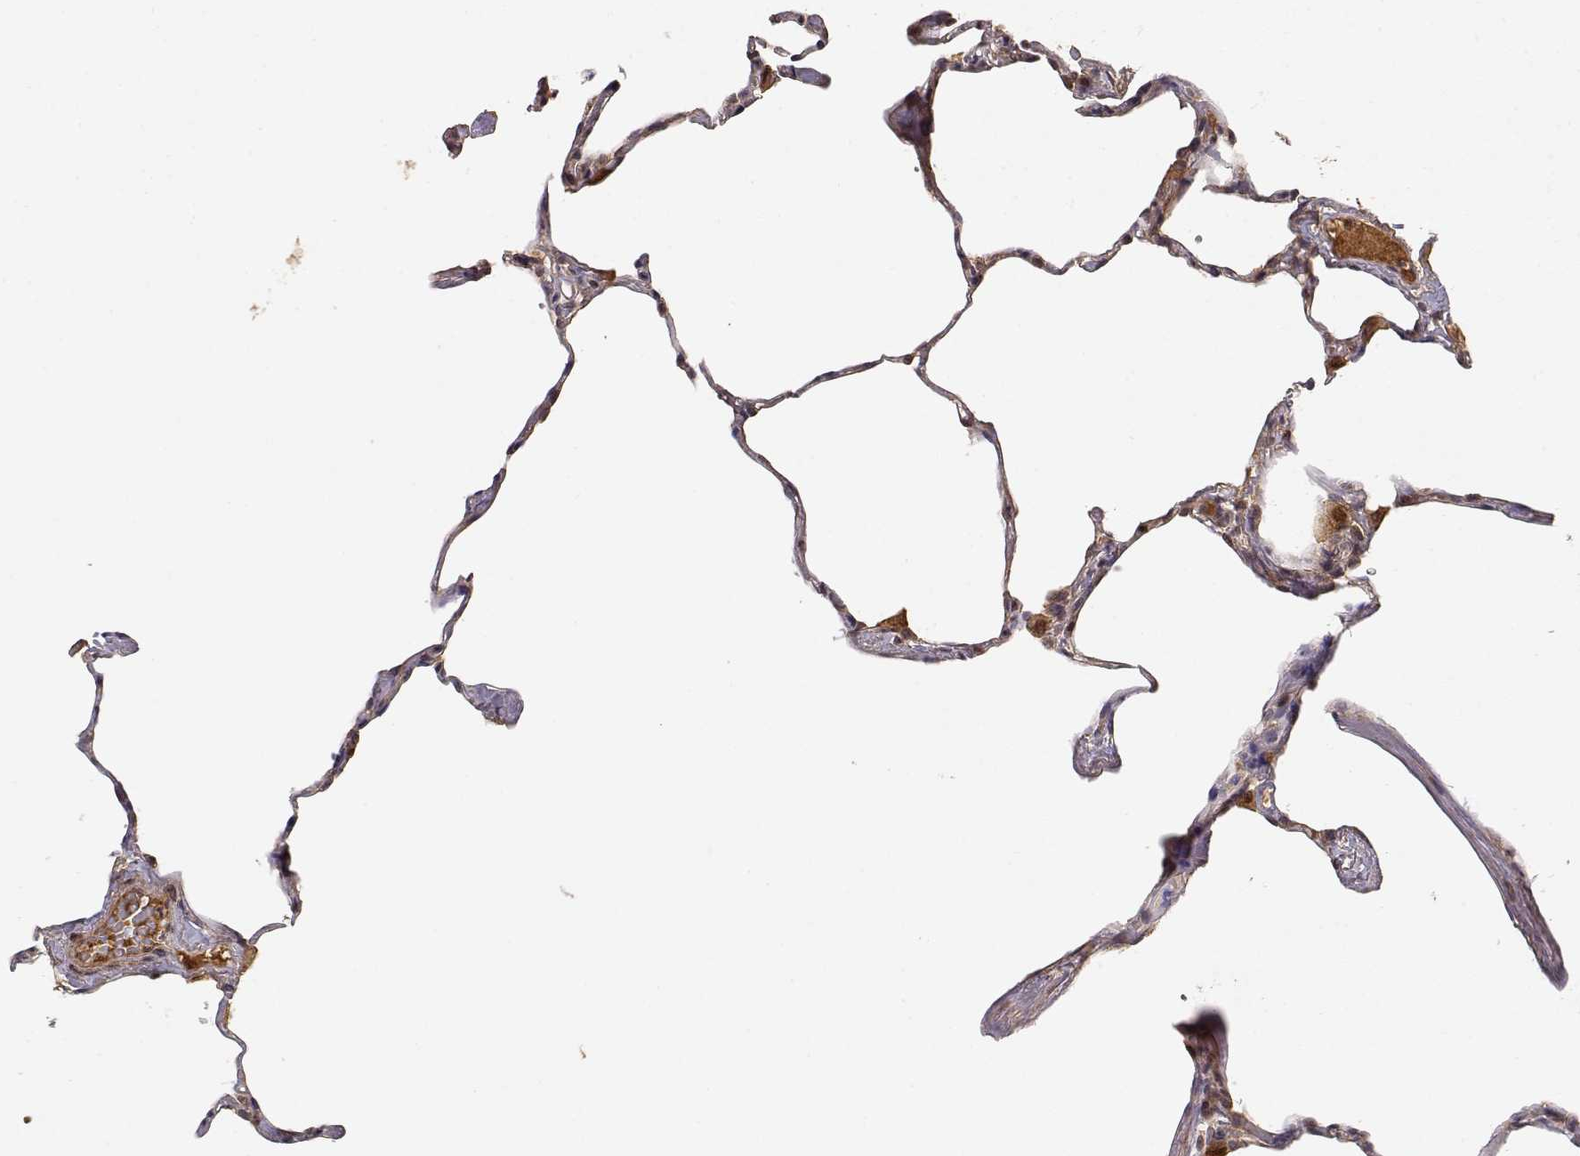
{"staining": {"intensity": "weak", "quantity": "<25%", "location": "cytoplasmic/membranous"}, "tissue": "lung", "cell_type": "Alveolar cells", "image_type": "normal", "snomed": [{"axis": "morphology", "description": "Normal tissue, NOS"}, {"axis": "topography", "description": "Lung"}], "caption": "This is a histopathology image of immunohistochemistry staining of normal lung, which shows no staining in alveolar cells.", "gene": "PICK1", "patient": {"sex": "male", "age": 65}}